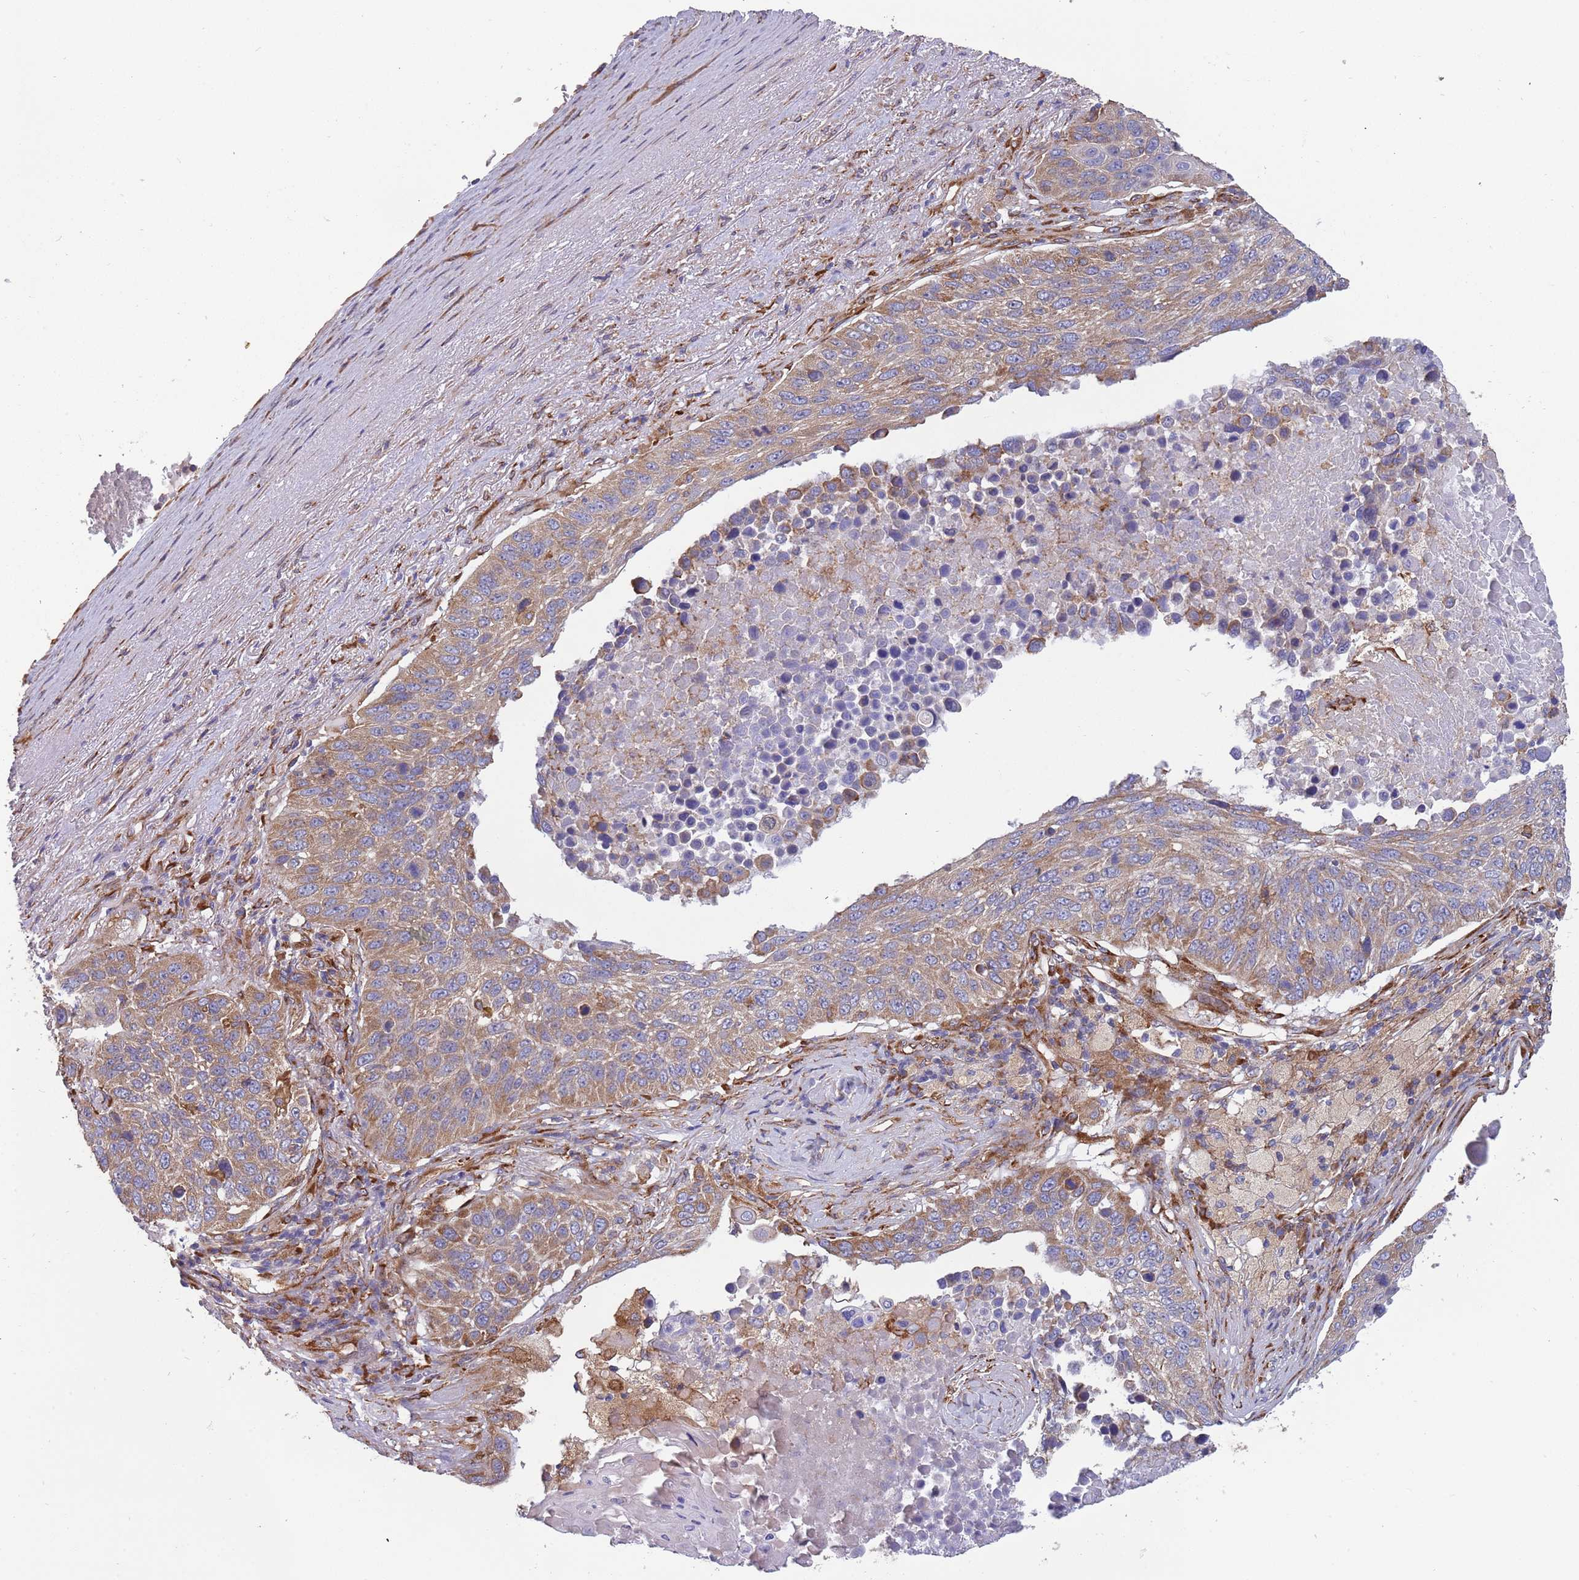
{"staining": {"intensity": "moderate", "quantity": ">75%", "location": "cytoplasmic/membranous"}, "tissue": "lung cancer", "cell_type": "Tumor cells", "image_type": "cancer", "snomed": [{"axis": "morphology", "description": "Normal tissue, NOS"}, {"axis": "morphology", "description": "Squamous cell carcinoma, NOS"}, {"axis": "topography", "description": "Lymph node"}, {"axis": "topography", "description": "Lung"}], "caption": "This photomicrograph exhibits lung squamous cell carcinoma stained with immunohistochemistry to label a protein in brown. The cytoplasmic/membranous of tumor cells show moderate positivity for the protein. Nuclei are counter-stained blue.", "gene": "ARMCX6", "patient": {"sex": "male", "age": 66}}